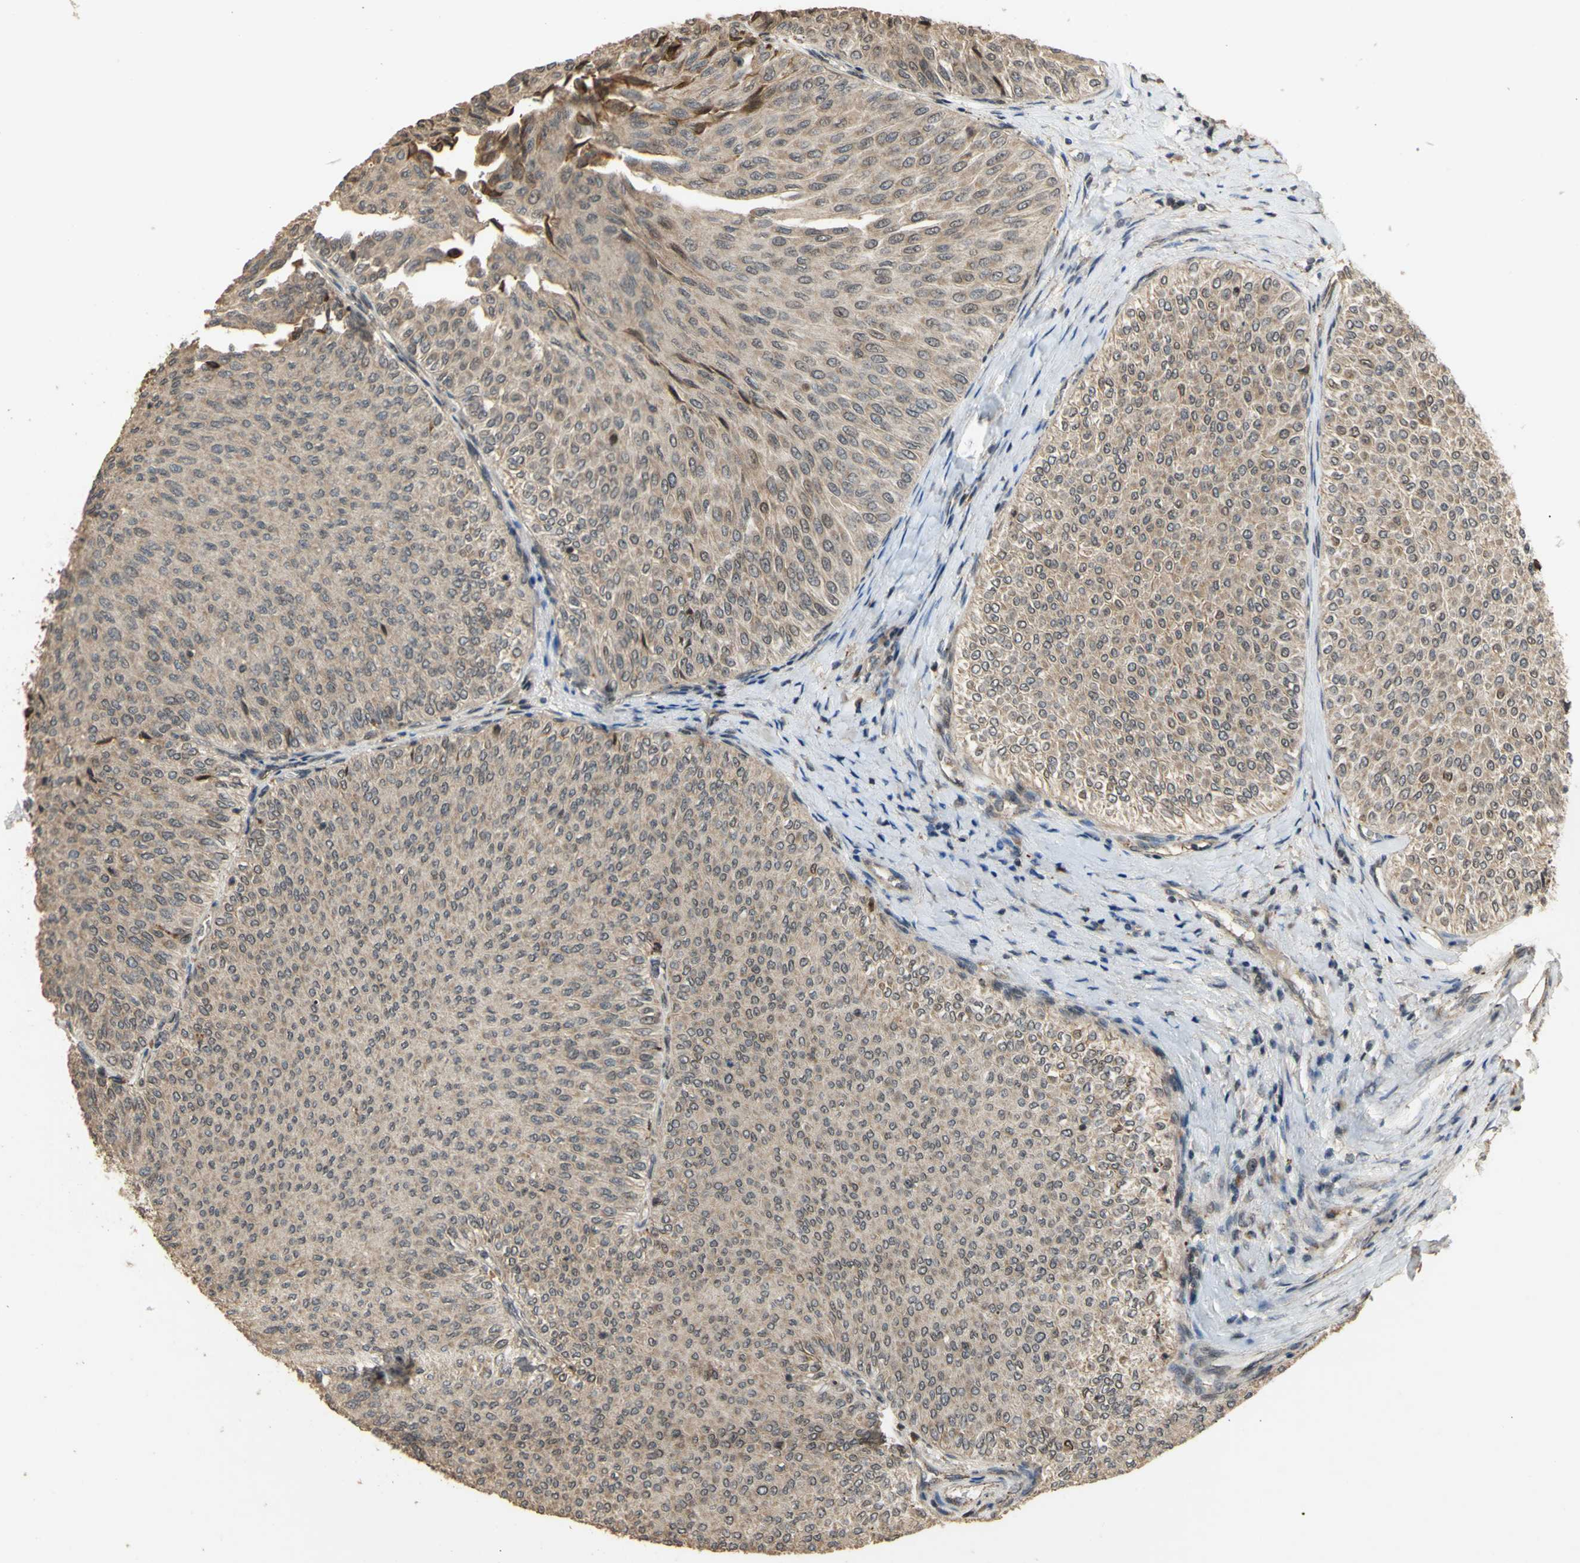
{"staining": {"intensity": "weak", "quantity": ">75%", "location": "cytoplasmic/membranous"}, "tissue": "urothelial cancer", "cell_type": "Tumor cells", "image_type": "cancer", "snomed": [{"axis": "morphology", "description": "Urothelial carcinoma, Low grade"}, {"axis": "topography", "description": "Urinary bladder"}], "caption": "Protein staining of urothelial cancer tissue reveals weak cytoplasmic/membranous expression in approximately >75% of tumor cells.", "gene": "GTF2E2", "patient": {"sex": "male", "age": 78}}